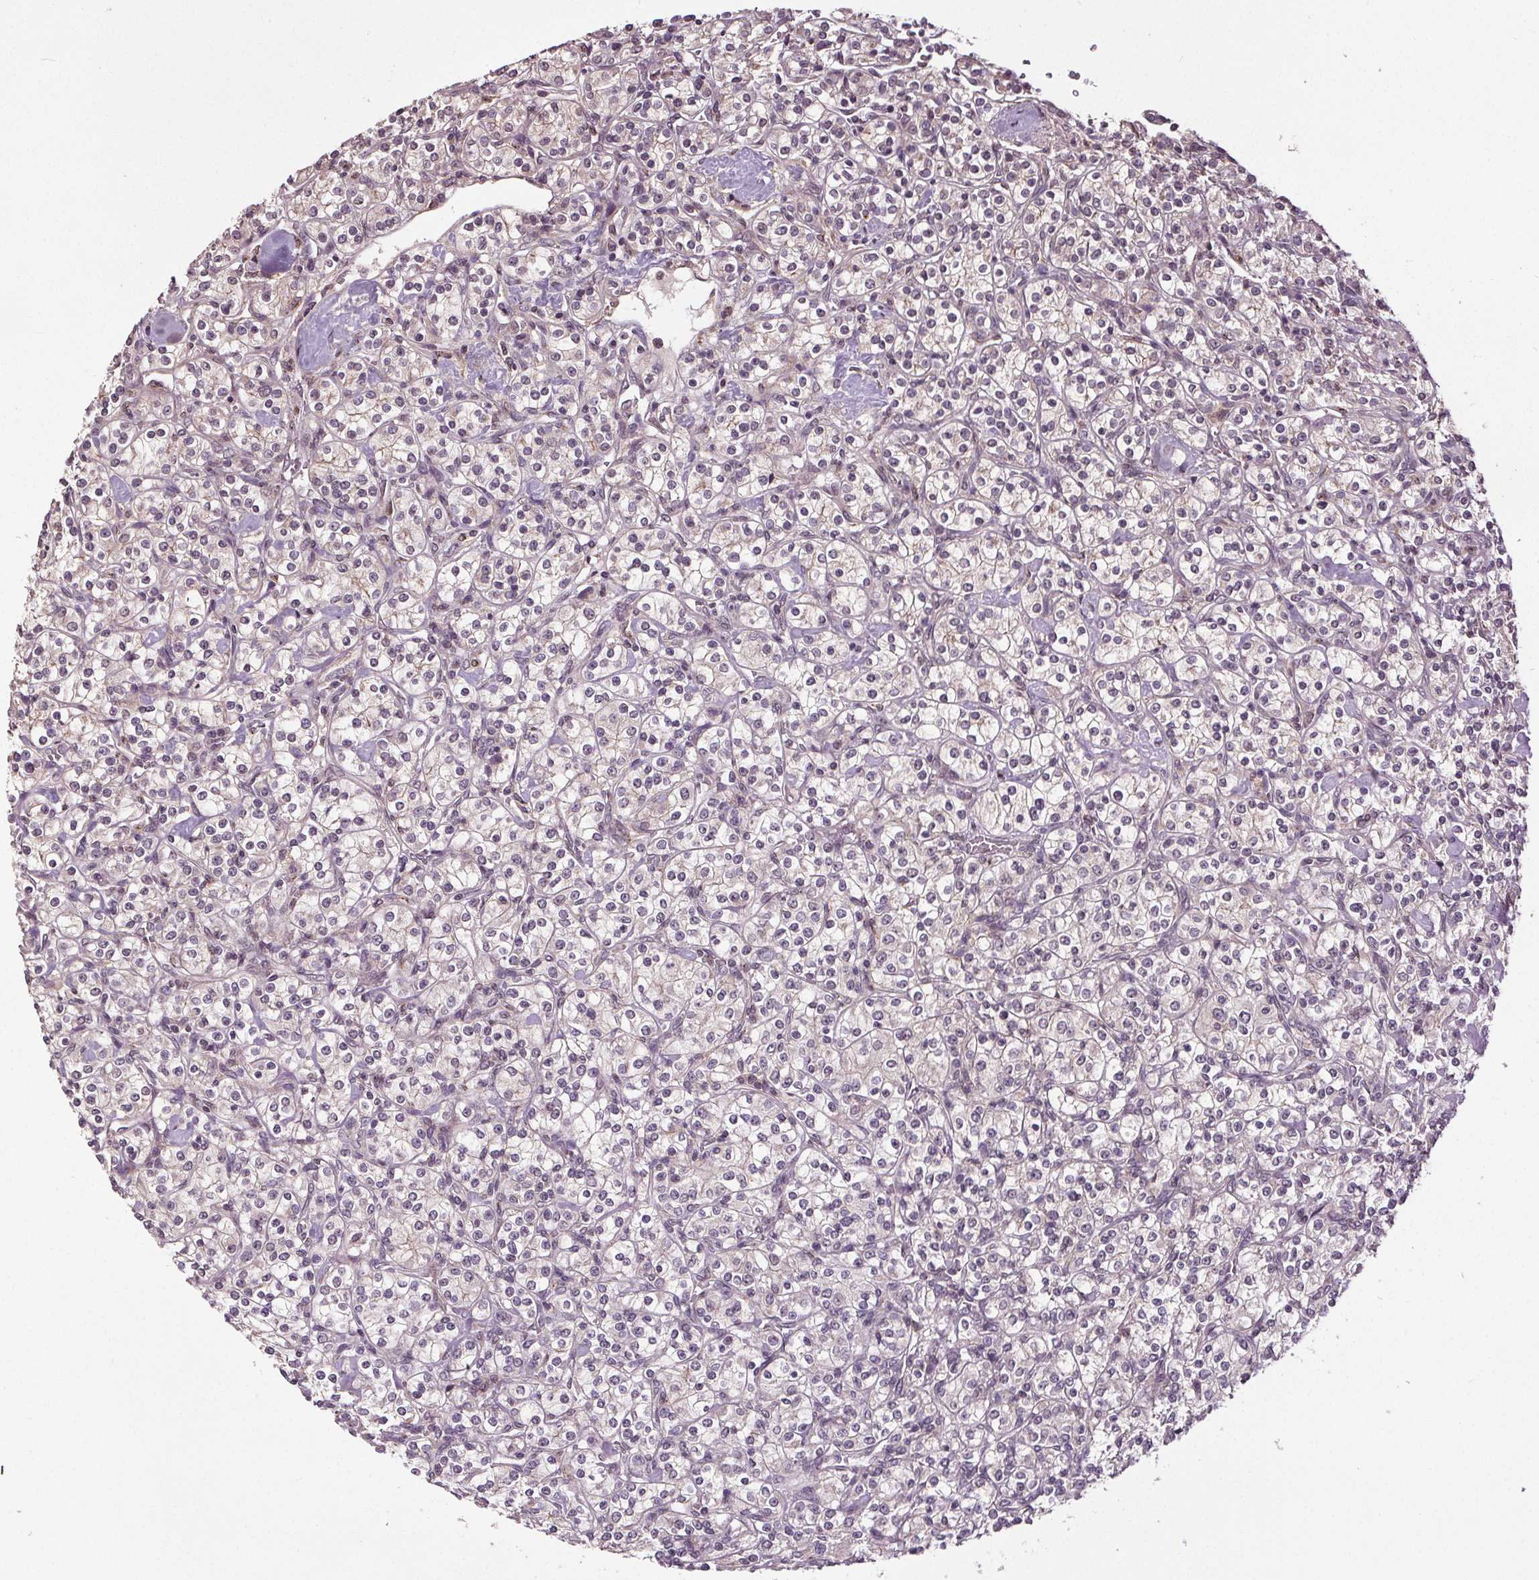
{"staining": {"intensity": "negative", "quantity": "none", "location": "none"}, "tissue": "renal cancer", "cell_type": "Tumor cells", "image_type": "cancer", "snomed": [{"axis": "morphology", "description": "Adenocarcinoma, NOS"}, {"axis": "topography", "description": "Kidney"}], "caption": "Immunohistochemistry (IHC) photomicrograph of neoplastic tissue: renal cancer stained with DAB reveals no significant protein staining in tumor cells. Brightfield microscopy of immunohistochemistry stained with DAB (brown) and hematoxylin (blue), captured at high magnification.", "gene": "EPHB3", "patient": {"sex": "male", "age": 77}}